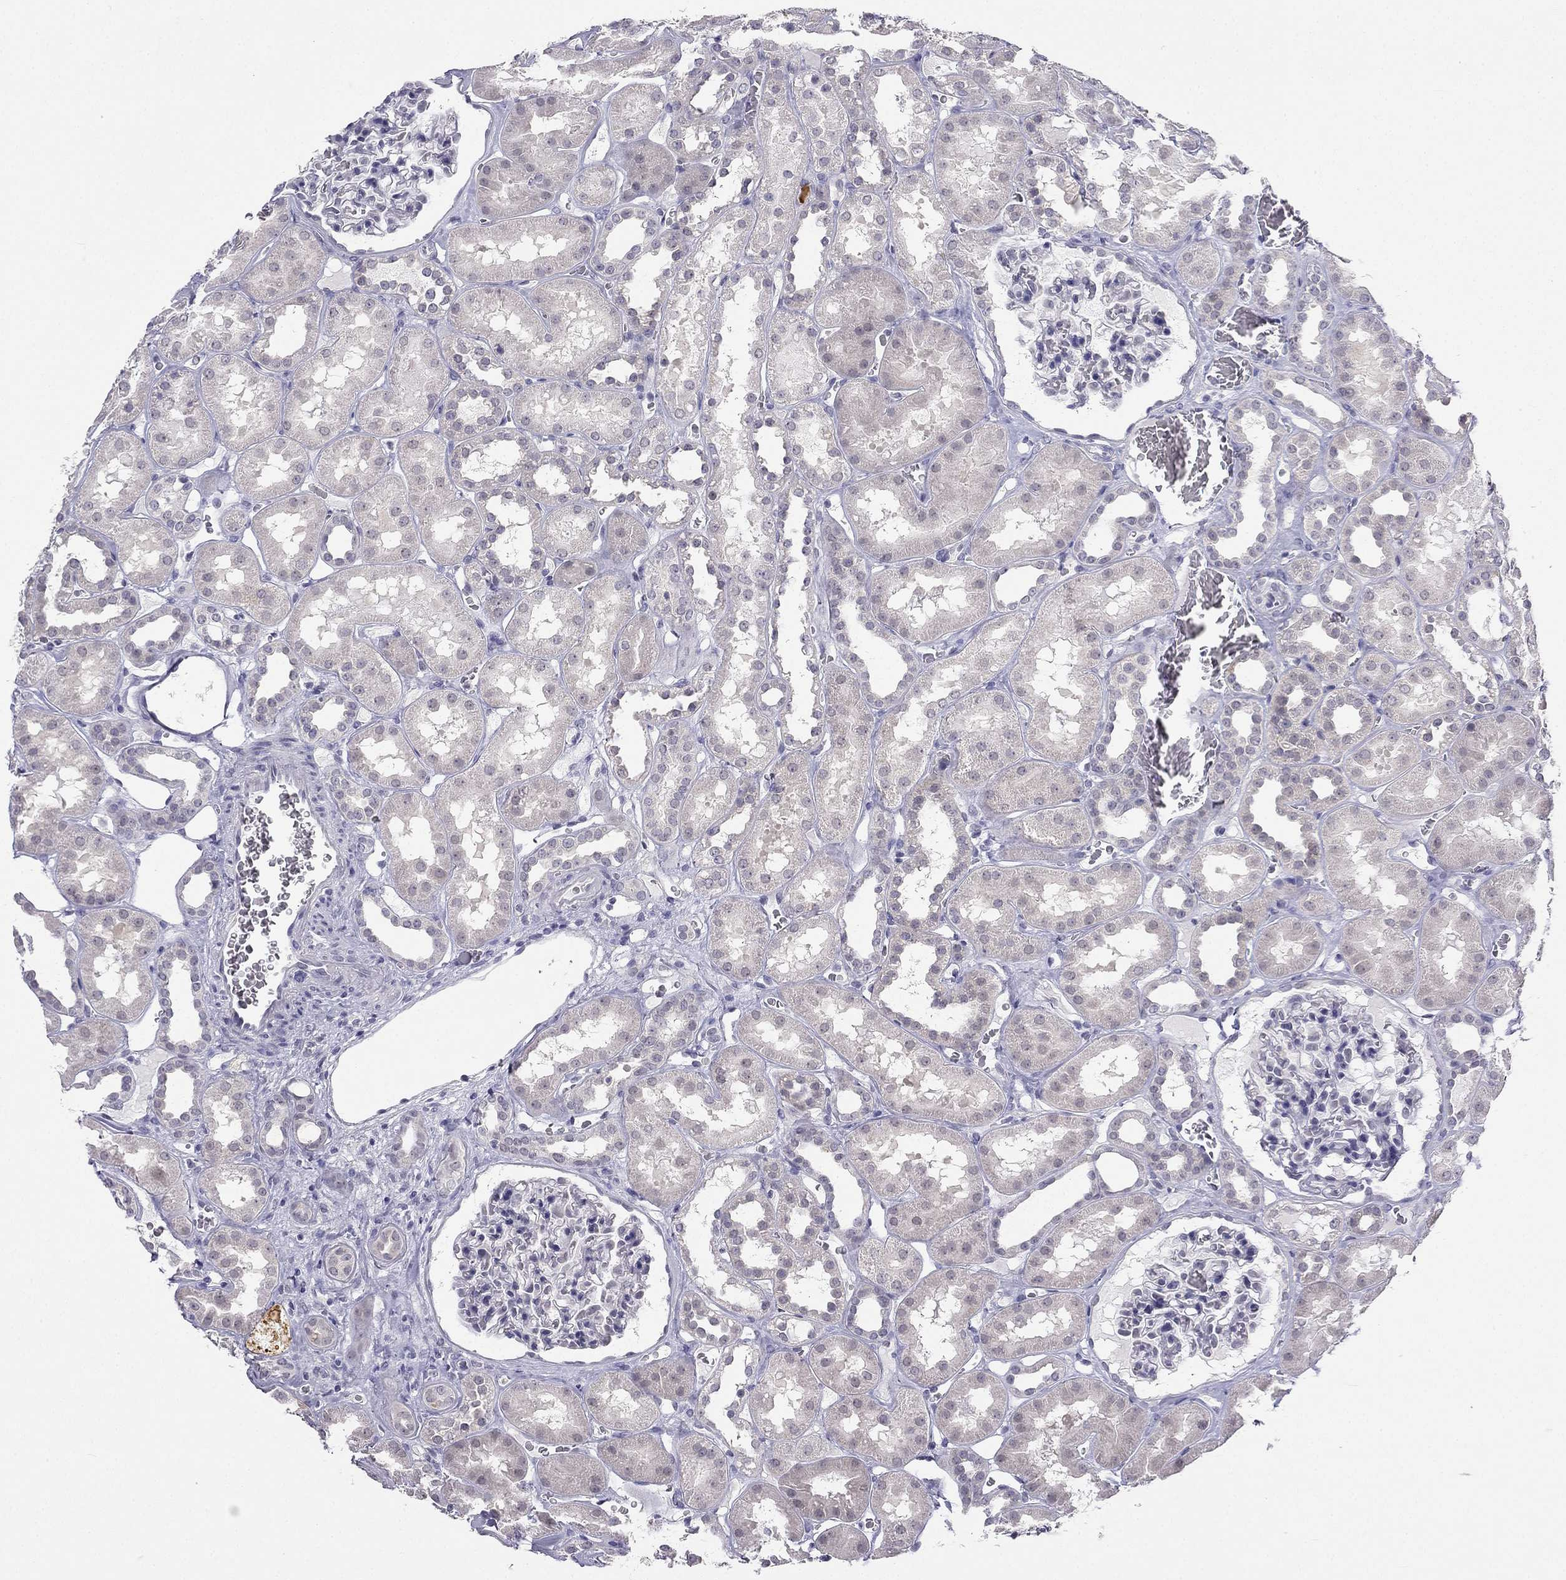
{"staining": {"intensity": "negative", "quantity": "none", "location": "none"}, "tissue": "kidney", "cell_type": "Cells in glomeruli", "image_type": "normal", "snomed": [{"axis": "morphology", "description": "Normal tissue, NOS"}, {"axis": "topography", "description": "Kidney"}], "caption": "DAB immunohistochemical staining of normal kidney displays no significant expression in cells in glomeruli. (Immunohistochemistry (ihc), brightfield microscopy, high magnification).", "gene": "C16orf89", "patient": {"sex": "female", "age": 41}}